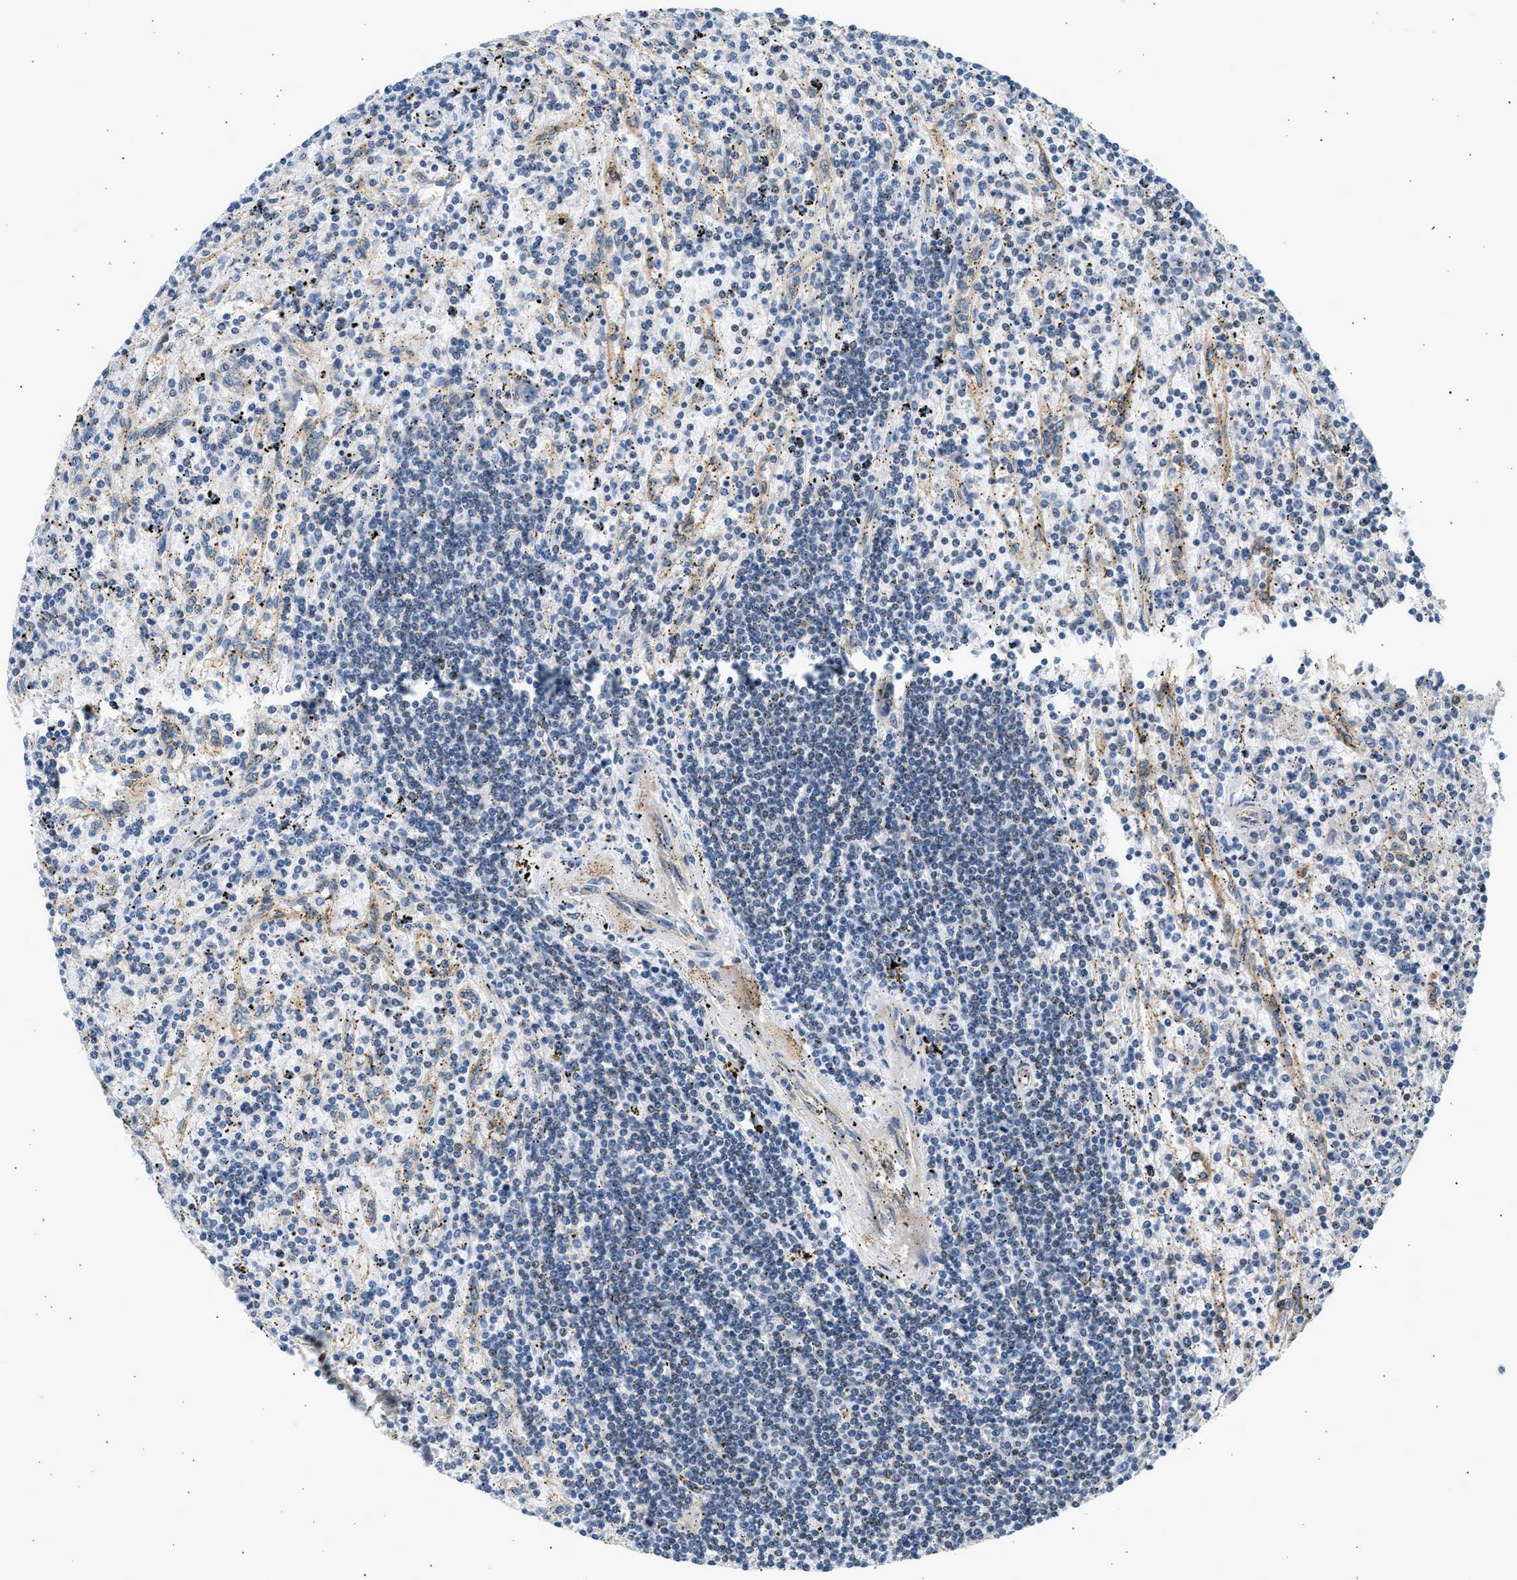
{"staining": {"intensity": "negative", "quantity": "none", "location": "none"}, "tissue": "lymphoma", "cell_type": "Tumor cells", "image_type": "cancer", "snomed": [{"axis": "morphology", "description": "Malignant lymphoma, non-Hodgkin's type, Low grade"}, {"axis": "topography", "description": "Spleen"}], "caption": "Tumor cells show no significant protein positivity in lymphoma.", "gene": "WDR31", "patient": {"sex": "male", "age": 76}}